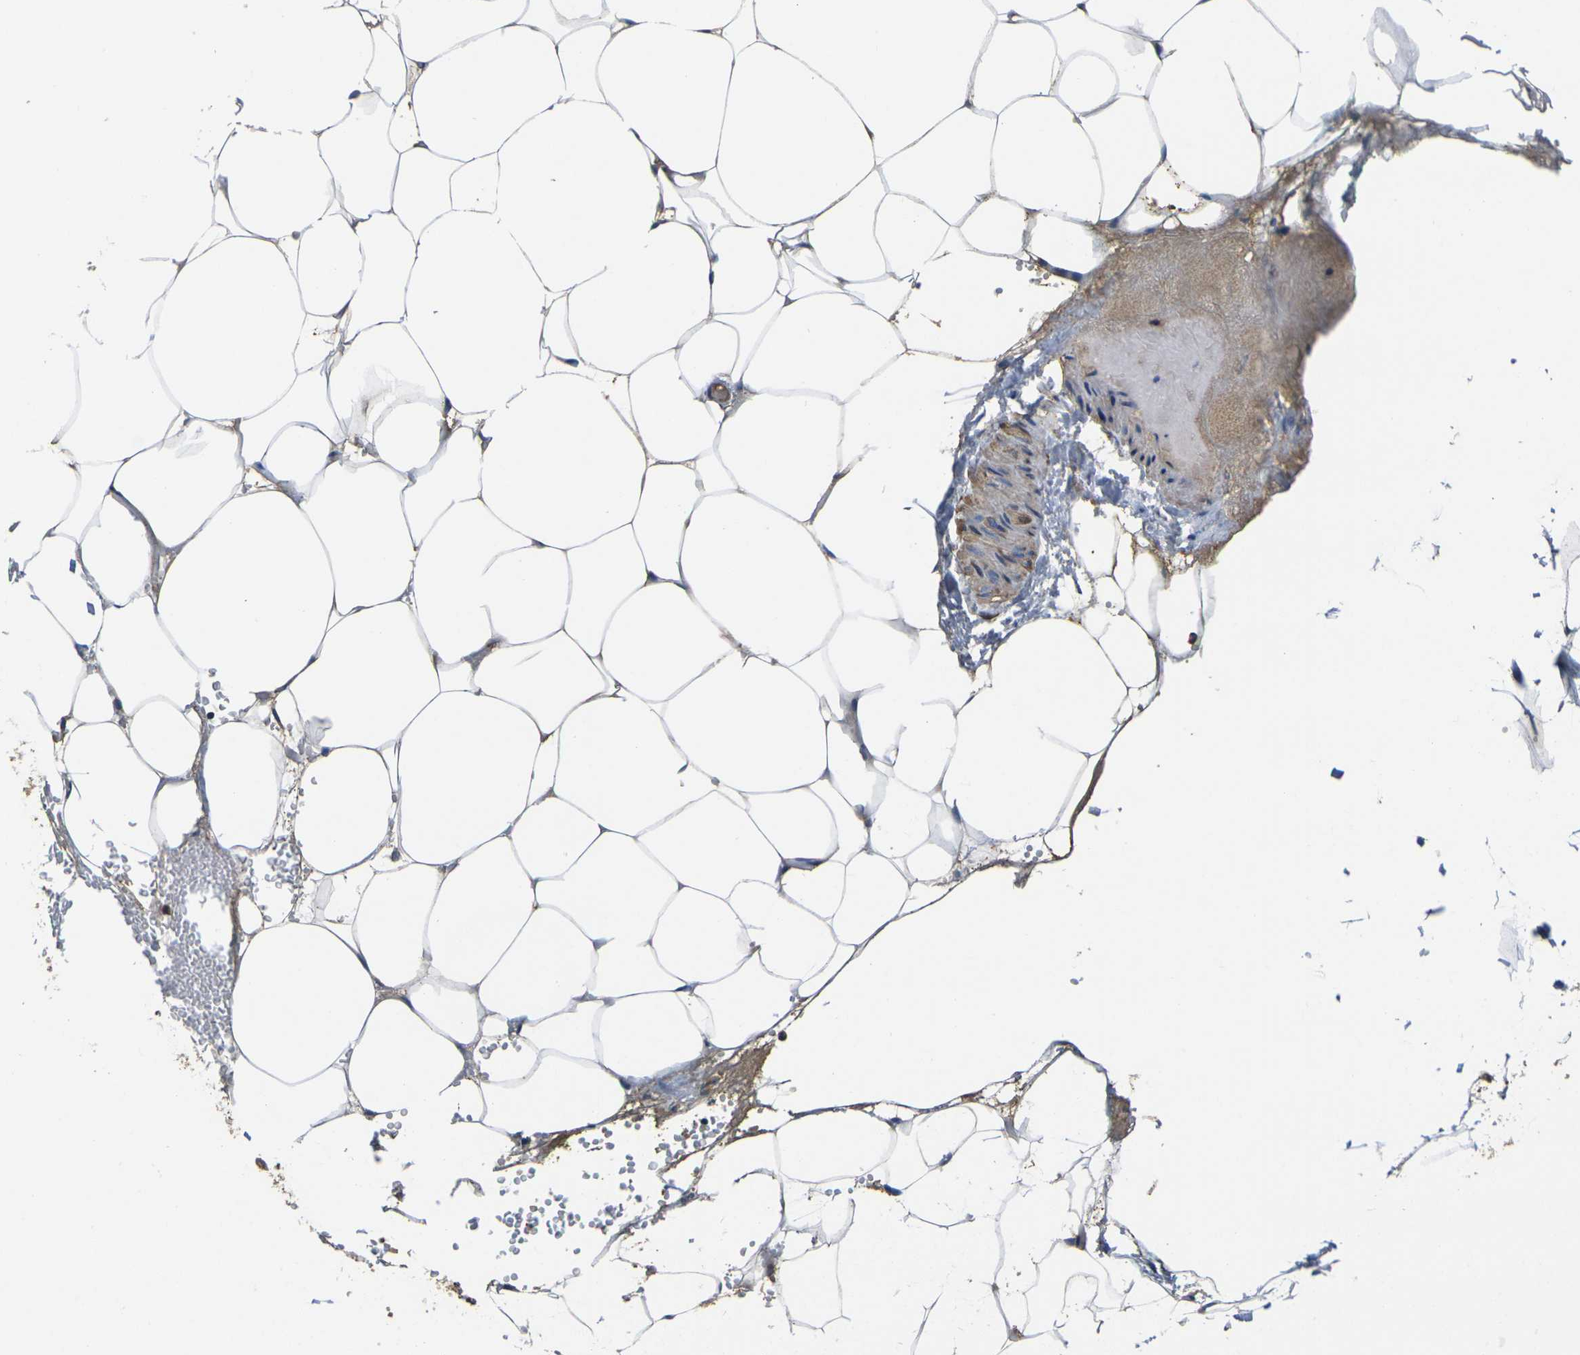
{"staining": {"intensity": "moderate", "quantity": ">75%", "location": "cytoplasmic/membranous"}, "tissue": "adipose tissue", "cell_type": "Adipocytes", "image_type": "normal", "snomed": [{"axis": "morphology", "description": "Normal tissue, NOS"}, {"axis": "topography", "description": "Breast"}, {"axis": "topography", "description": "Adipose tissue"}], "caption": "The micrograph displays immunohistochemical staining of unremarkable adipose tissue. There is moderate cytoplasmic/membranous positivity is identified in approximately >75% of adipocytes. (IHC, brightfield microscopy, high magnification).", "gene": "HSPG2", "patient": {"sex": "female", "age": 25}}